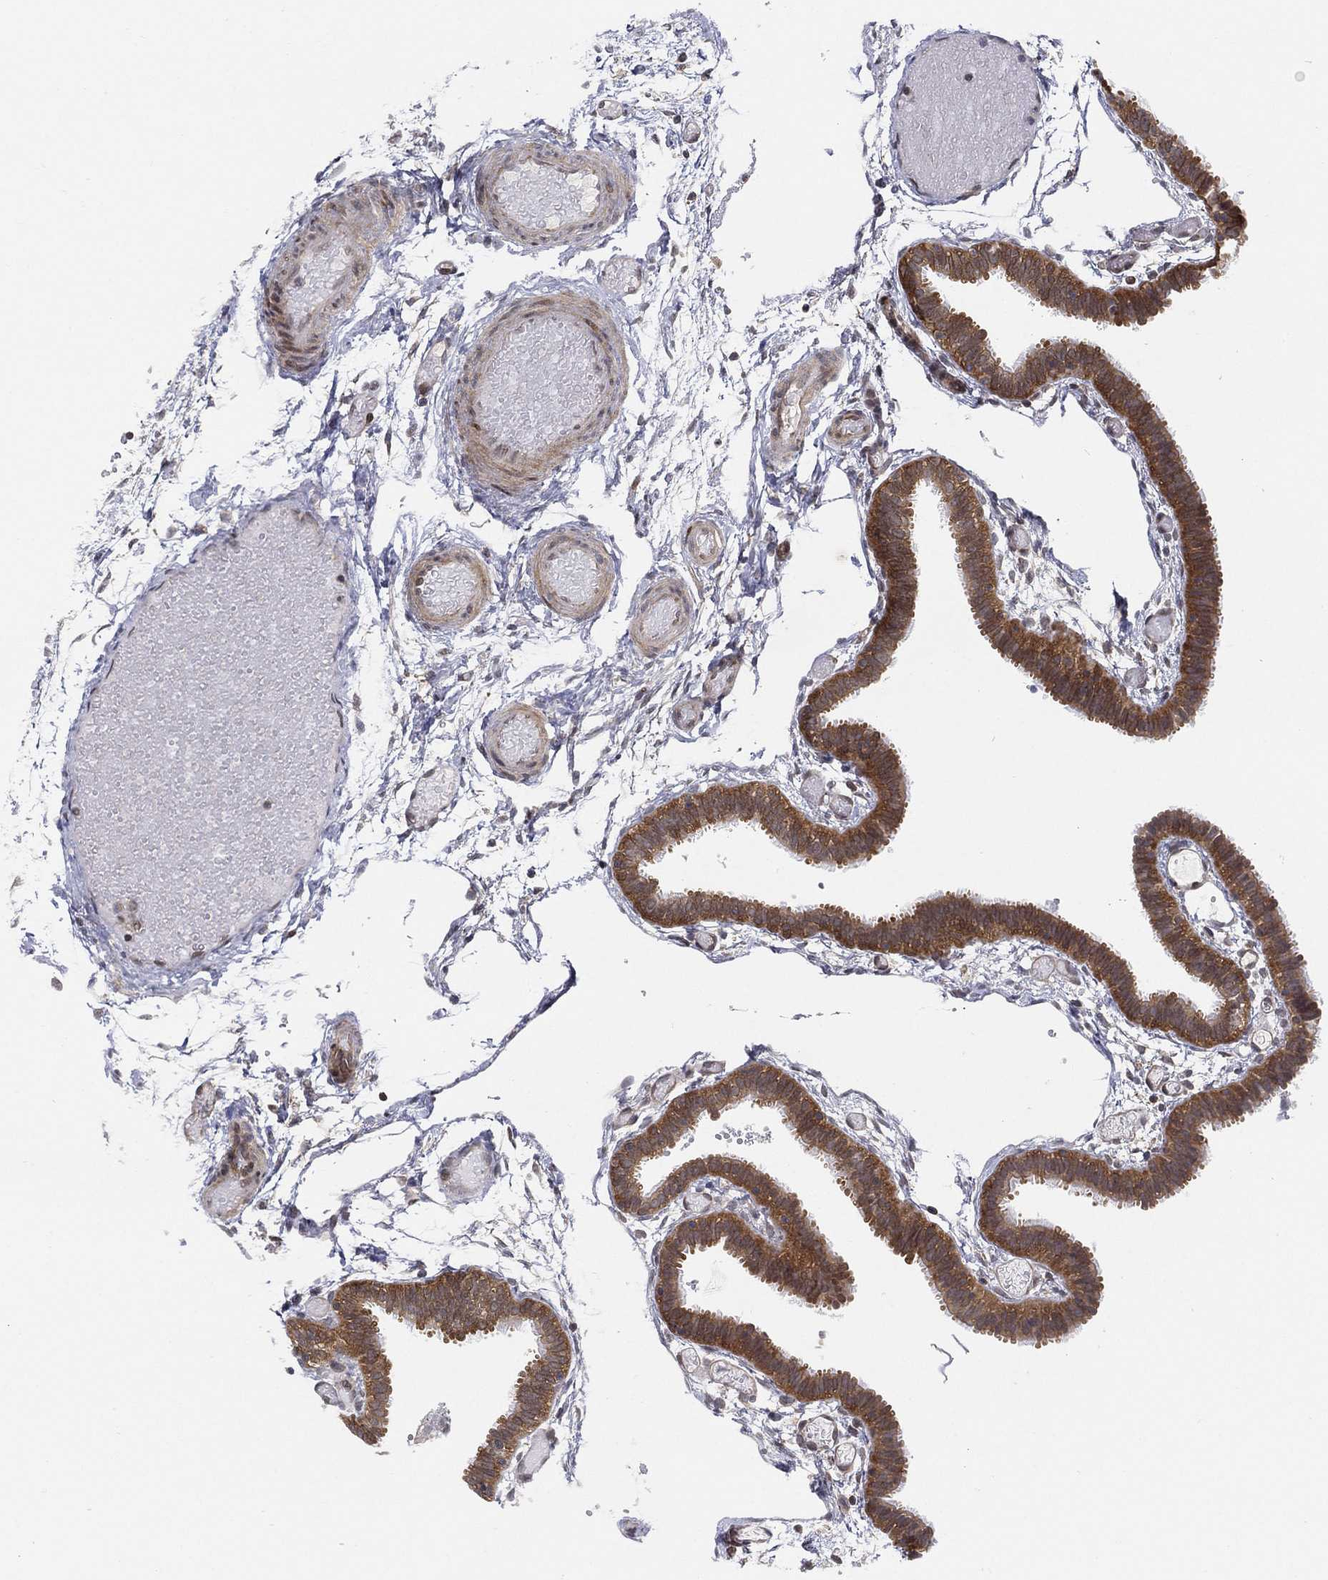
{"staining": {"intensity": "strong", "quantity": "25%-75%", "location": "cytoplasmic/membranous"}, "tissue": "fallopian tube", "cell_type": "Glandular cells", "image_type": "normal", "snomed": [{"axis": "morphology", "description": "Normal tissue, NOS"}, {"axis": "topography", "description": "Fallopian tube"}], "caption": "A brown stain highlights strong cytoplasmic/membranous positivity of a protein in glandular cells of normal fallopian tube.", "gene": "TMTC4", "patient": {"sex": "female", "age": 37}}